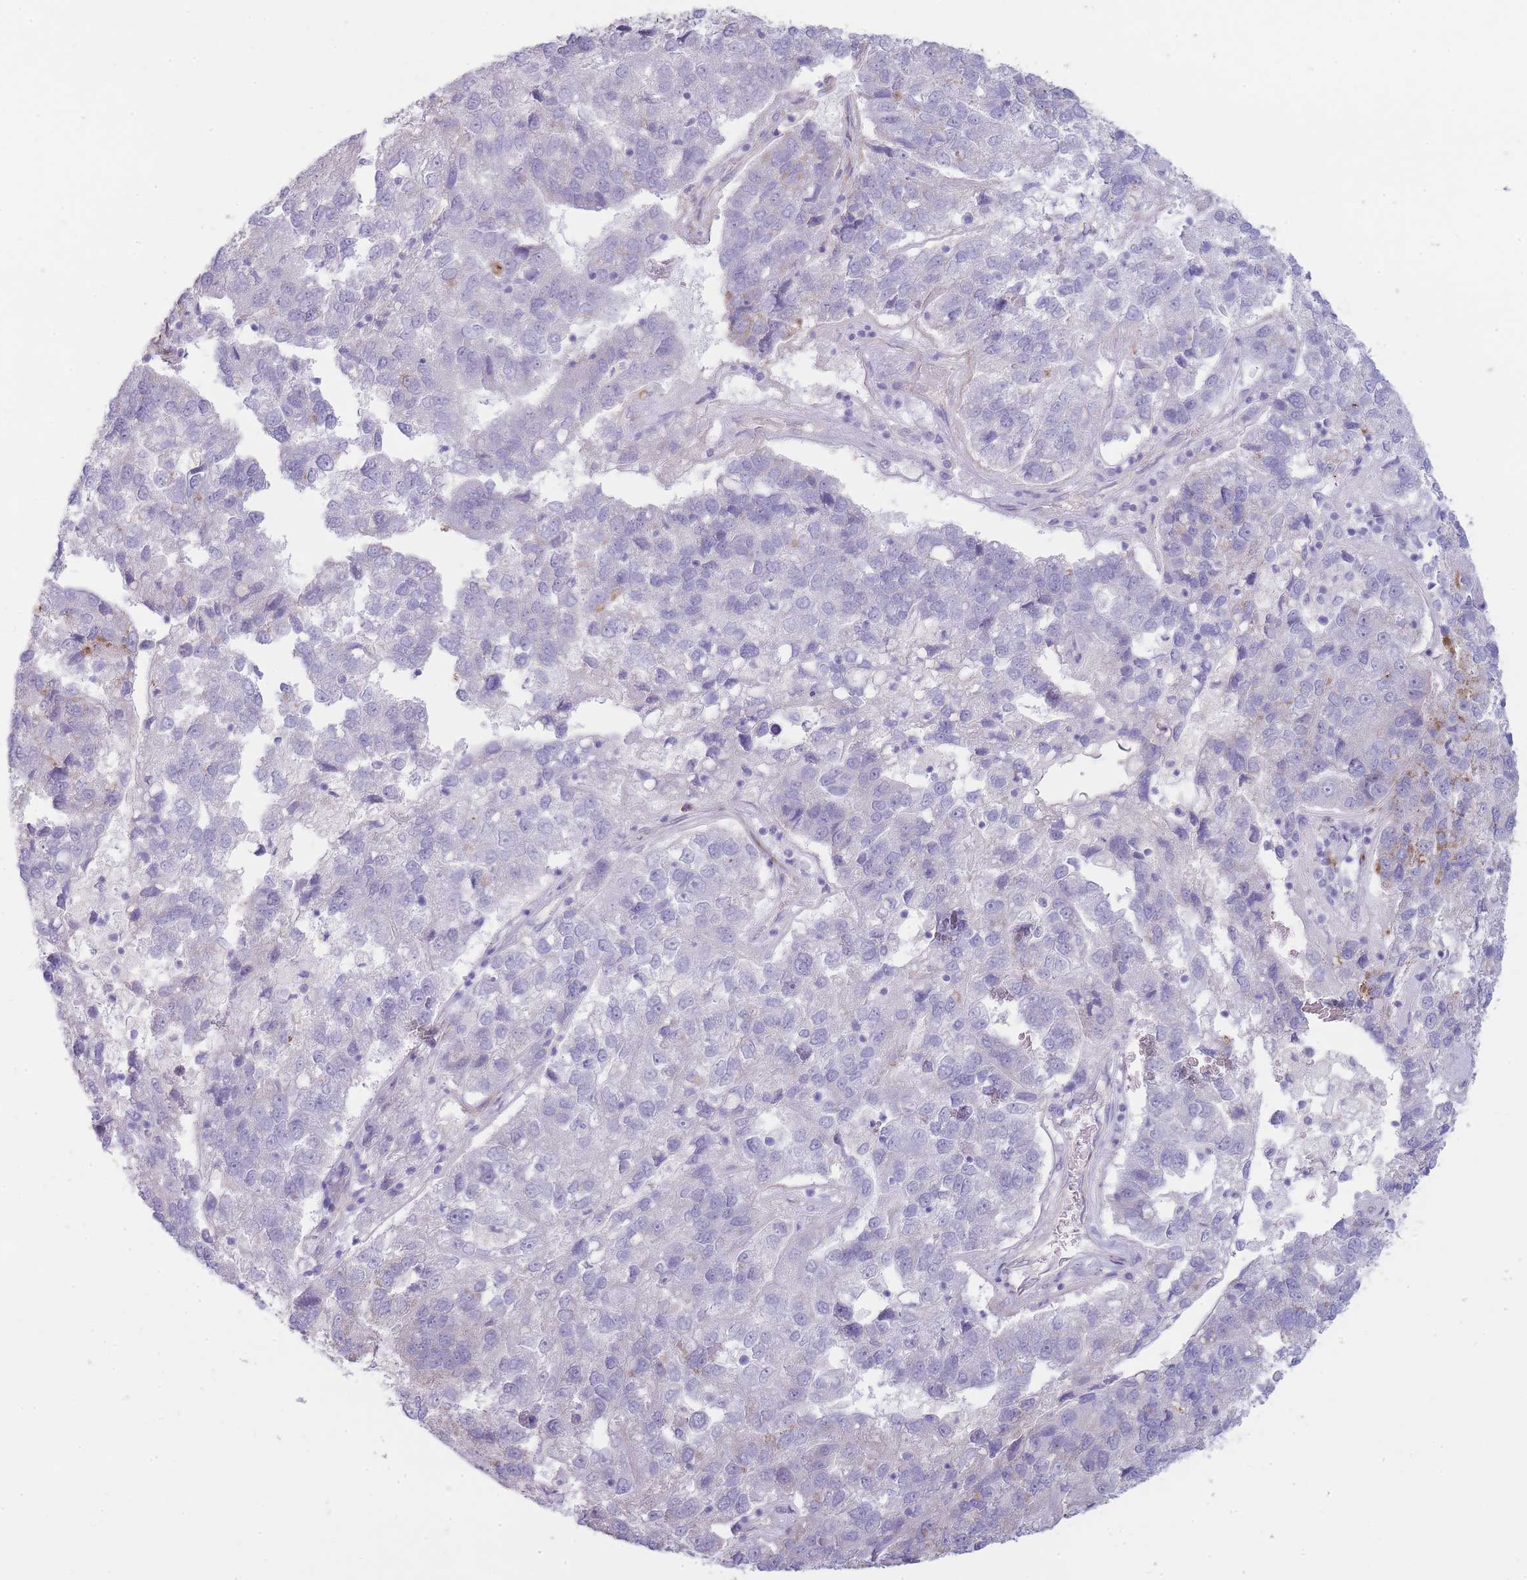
{"staining": {"intensity": "negative", "quantity": "none", "location": "none"}, "tissue": "pancreatic cancer", "cell_type": "Tumor cells", "image_type": "cancer", "snomed": [{"axis": "morphology", "description": "Adenocarcinoma, NOS"}, {"axis": "topography", "description": "Pancreas"}], "caption": "This is an IHC photomicrograph of human adenocarcinoma (pancreatic). There is no expression in tumor cells.", "gene": "UTP14A", "patient": {"sex": "female", "age": 61}}